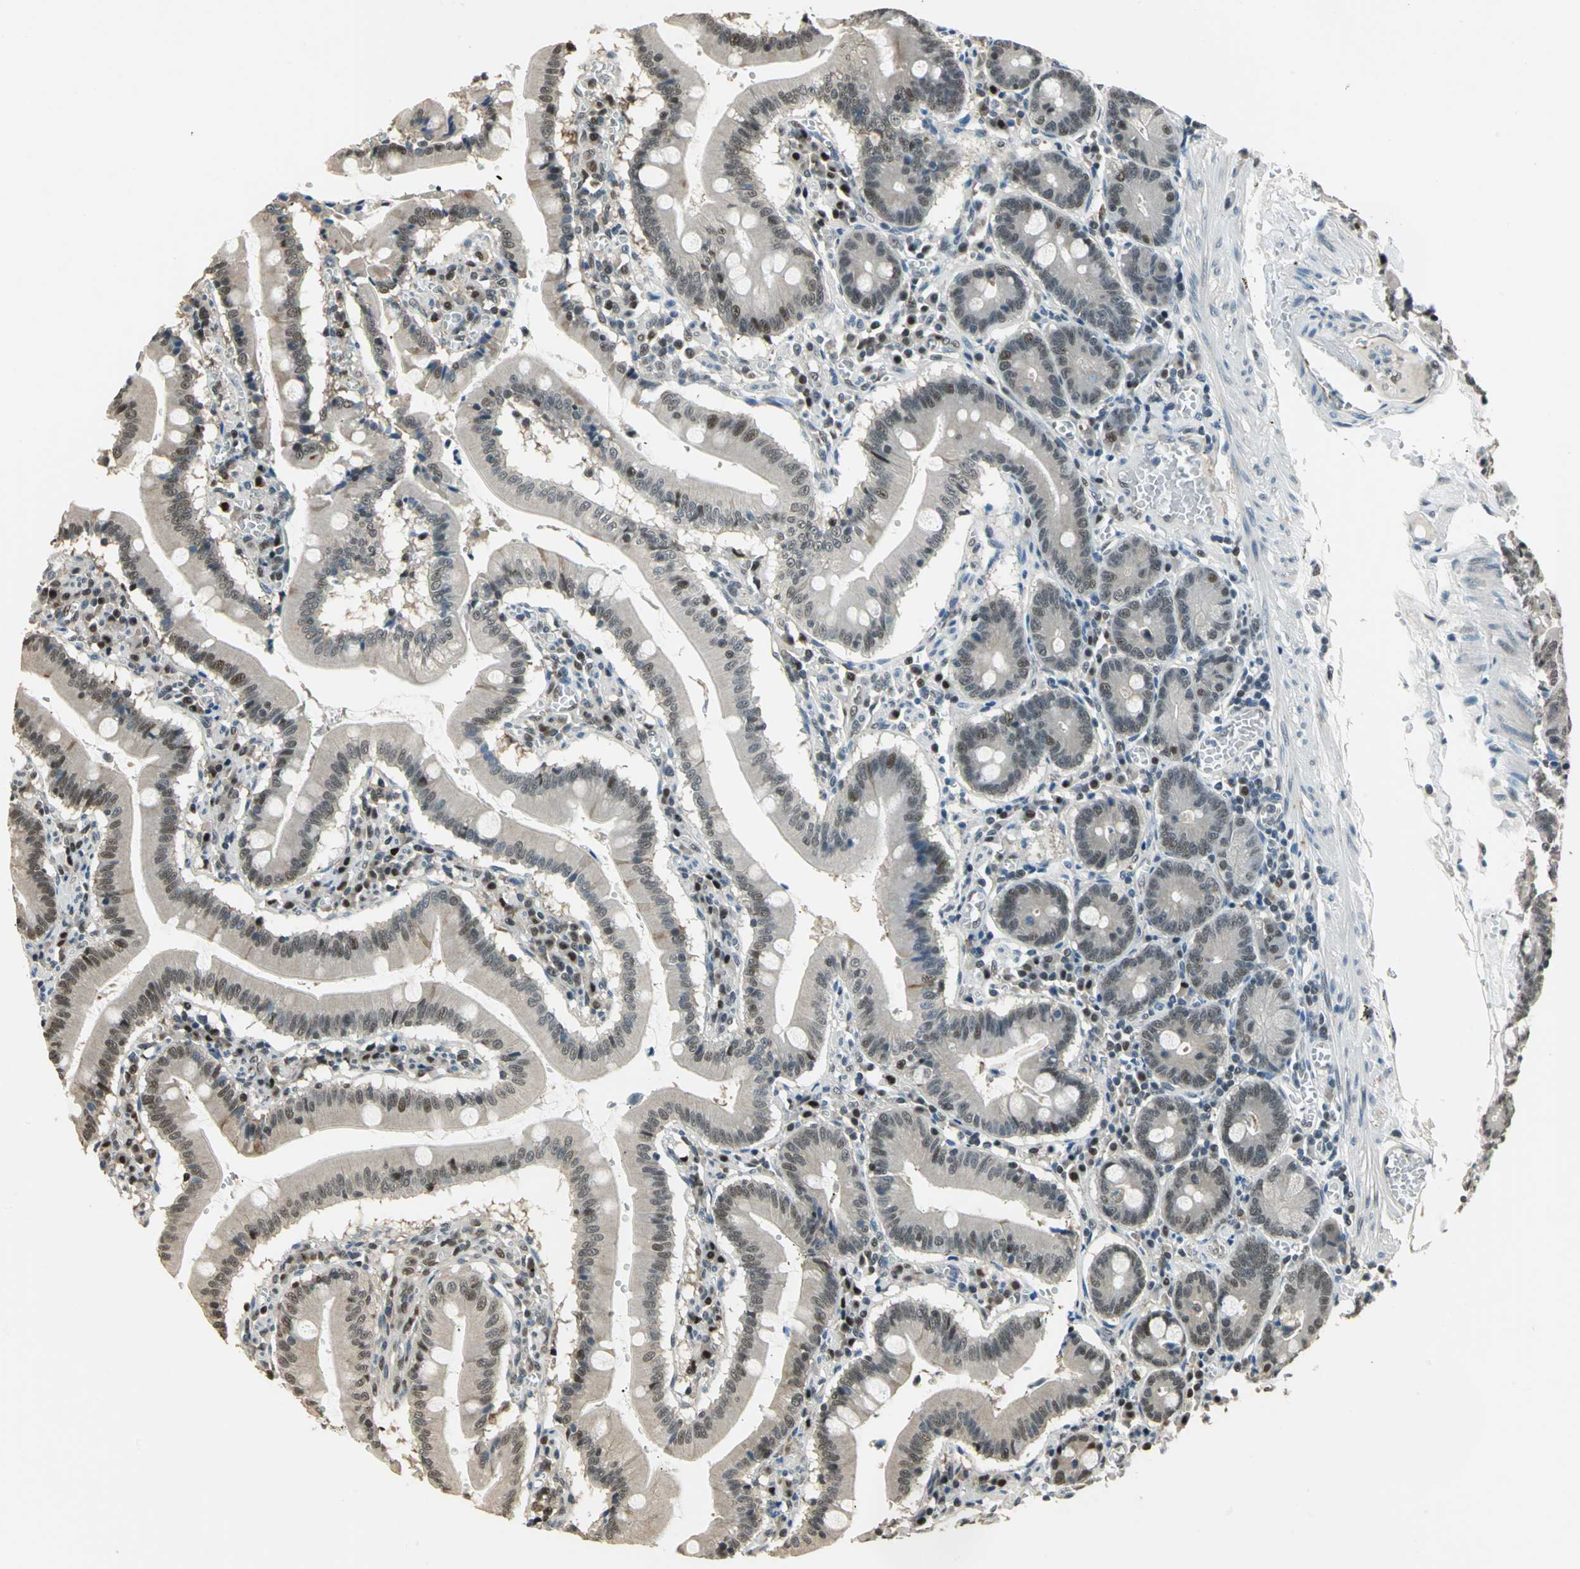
{"staining": {"intensity": "moderate", "quantity": ">75%", "location": "cytoplasmic/membranous,nuclear"}, "tissue": "small intestine", "cell_type": "Glandular cells", "image_type": "normal", "snomed": [{"axis": "morphology", "description": "Normal tissue, NOS"}, {"axis": "topography", "description": "Small intestine"}], "caption": "Small intestine stained with a brown dye displays moderate cytoplasmic/membranous,nuclear positive staining in about >75% of glandular cells.", "gene": "MIS18BP1", "patient": {"sex": "male", "age": 71}}